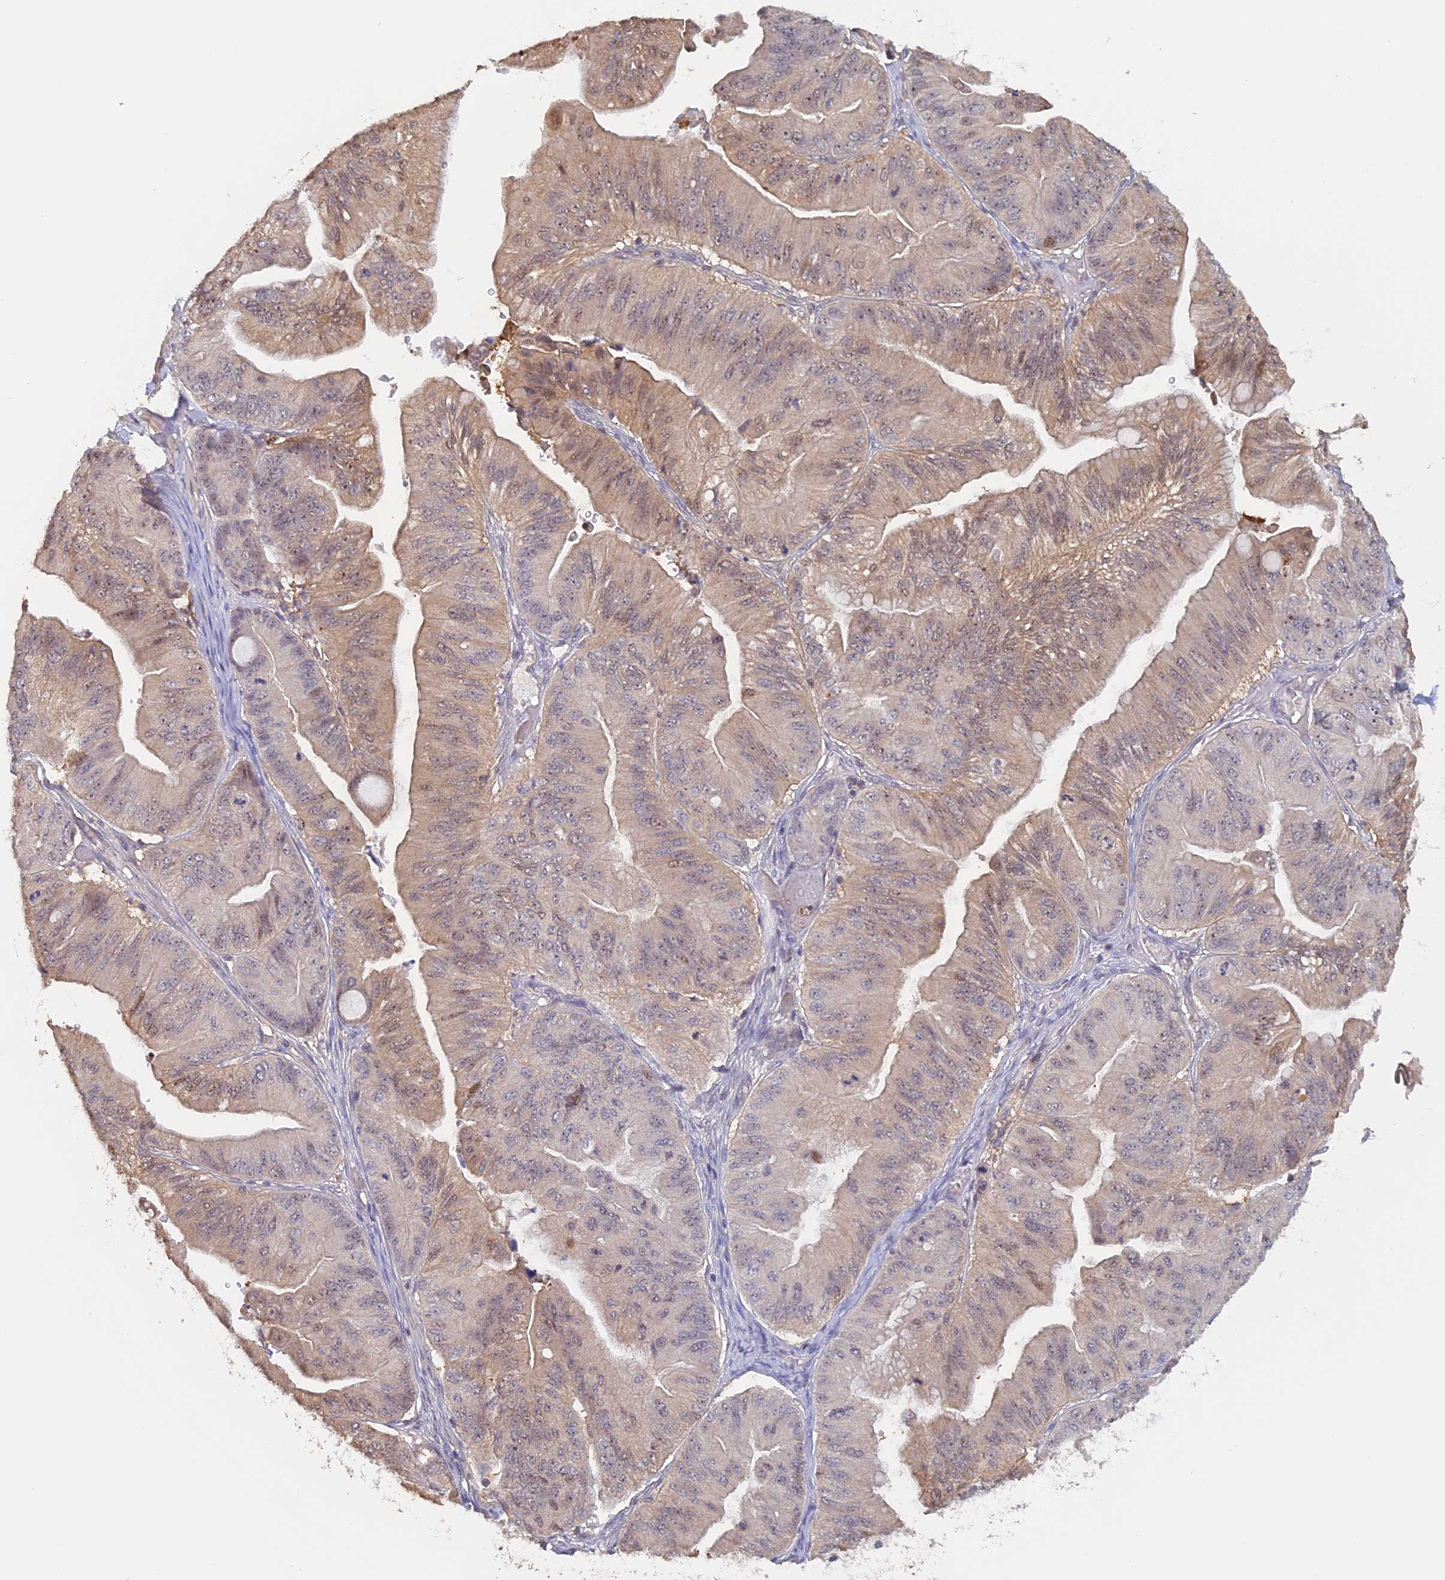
{"staining": {"intensity": "moderate", "quantity": "<25%", "location": "cytoplasmic/membranous,nuclear"}, "tissue": "ovarian cancer", "cell_type": "Tumor cells", "image_type": "cancer", "snomed": [{"axis": "morphology", "description": "Cystadenocarcinoma, mucinous, NOS"}, {"axis": "topography", "description": "Ovary"}], "caption": "The immunohistochemical stain highlights moderate cytoplasmic/membranous and nuclear positivity in tumor cells of ovarian cancer tissue.", "gene": "FAM98C", "patient": {"sex": "female", "age": 61}}